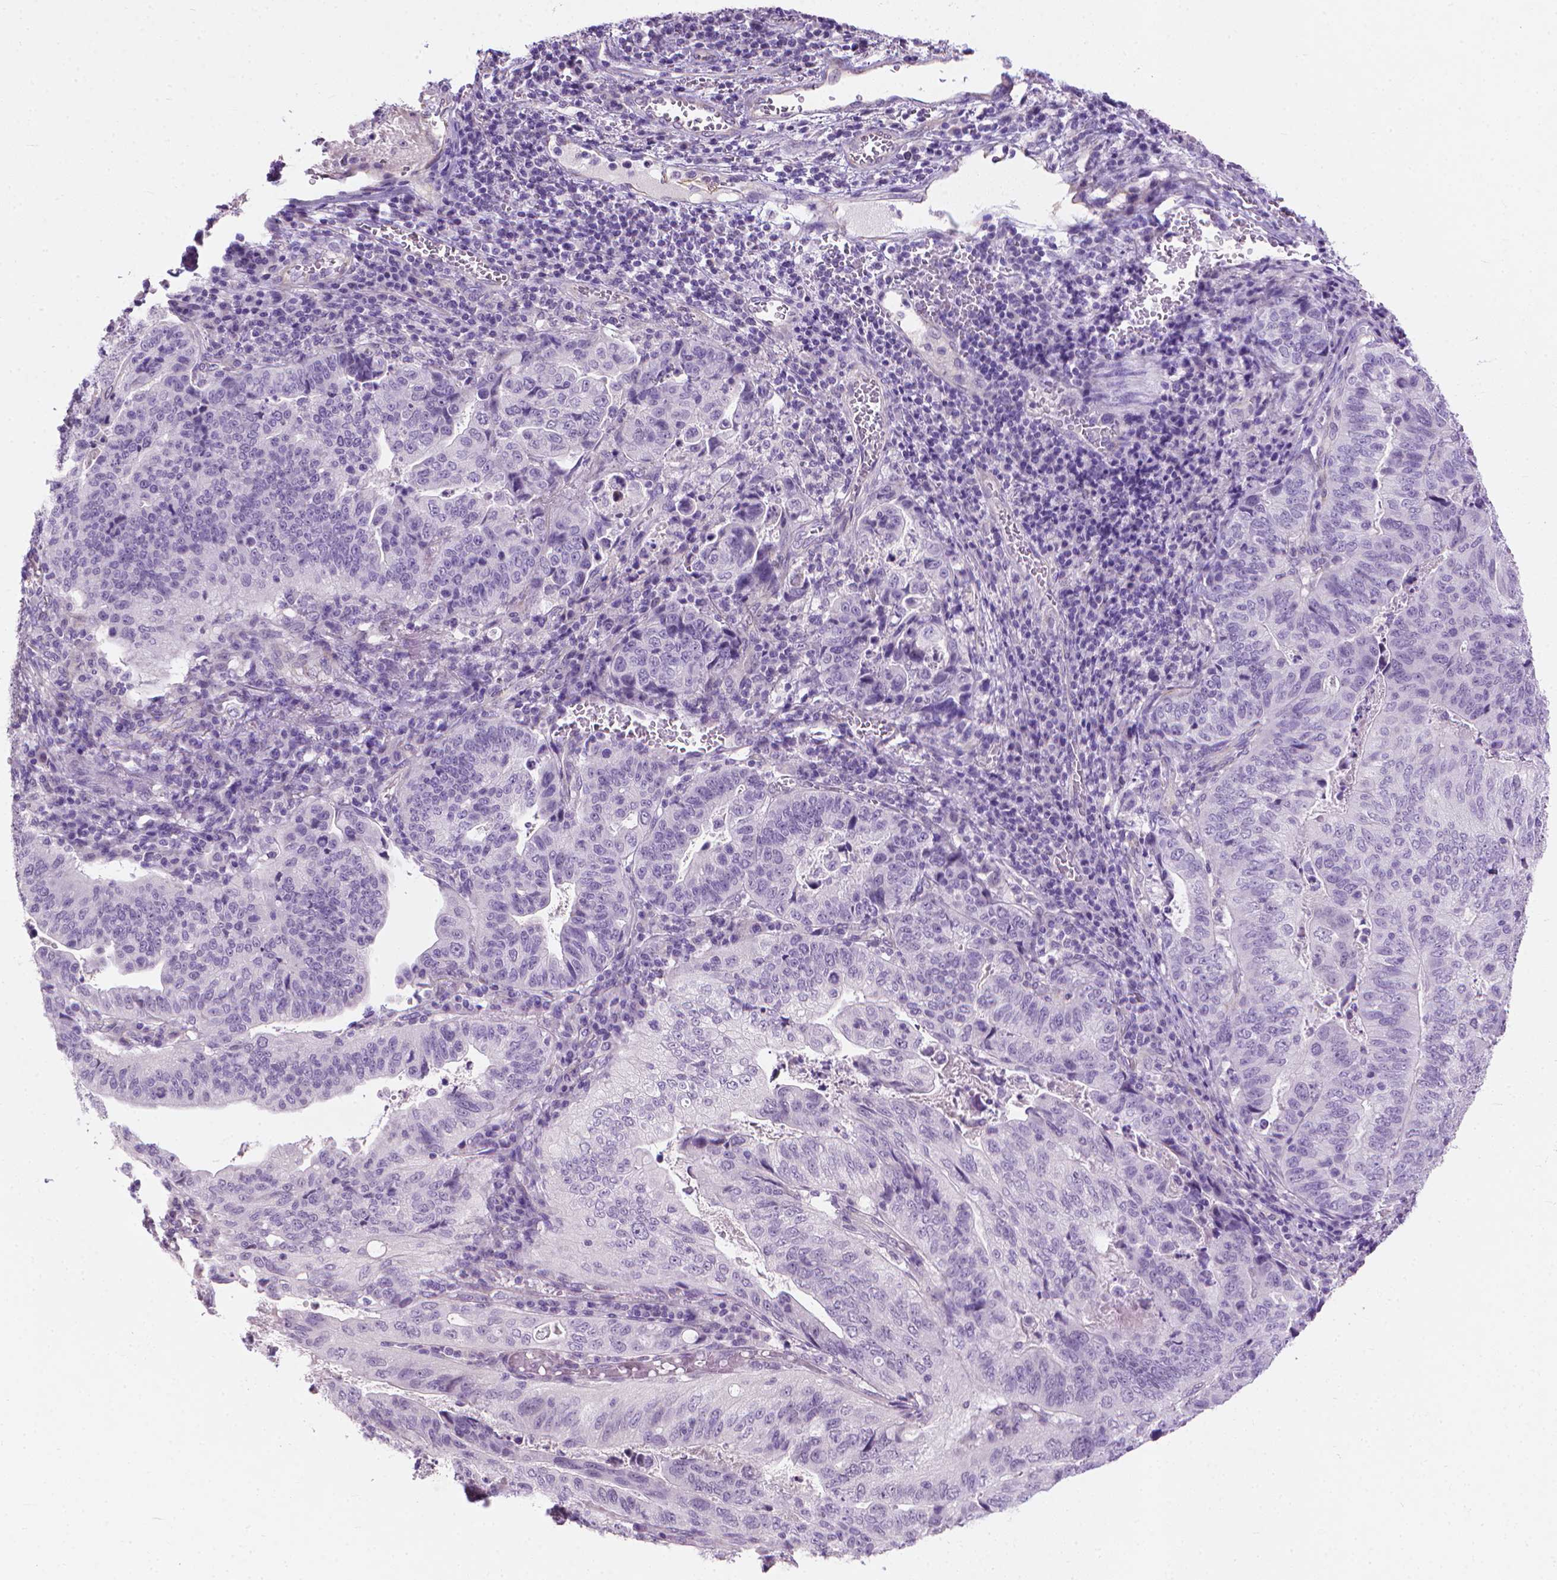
{"staining": {"intensity": "negative", "quantity": "none", "location": "none"}, "tissue": "stomach cancer", "cell_type": "Tumor cells", "image_type": "cancer", "snomed": [{"axis": "morphology", "description": "Adenocarcinoma, NOS"}, {"axis": "topography", "description": "Stomach, upper"}], "caption": "Tumor cells are negative for brown protein staining in stomach cancer. (Brightfield microscopy of DAB (3,3'-diaminobenzidine) immunohistochemistry (IHC) at high magnification).", "gene": "KRT73", "patient": {"sex": "female", "age": 67}}